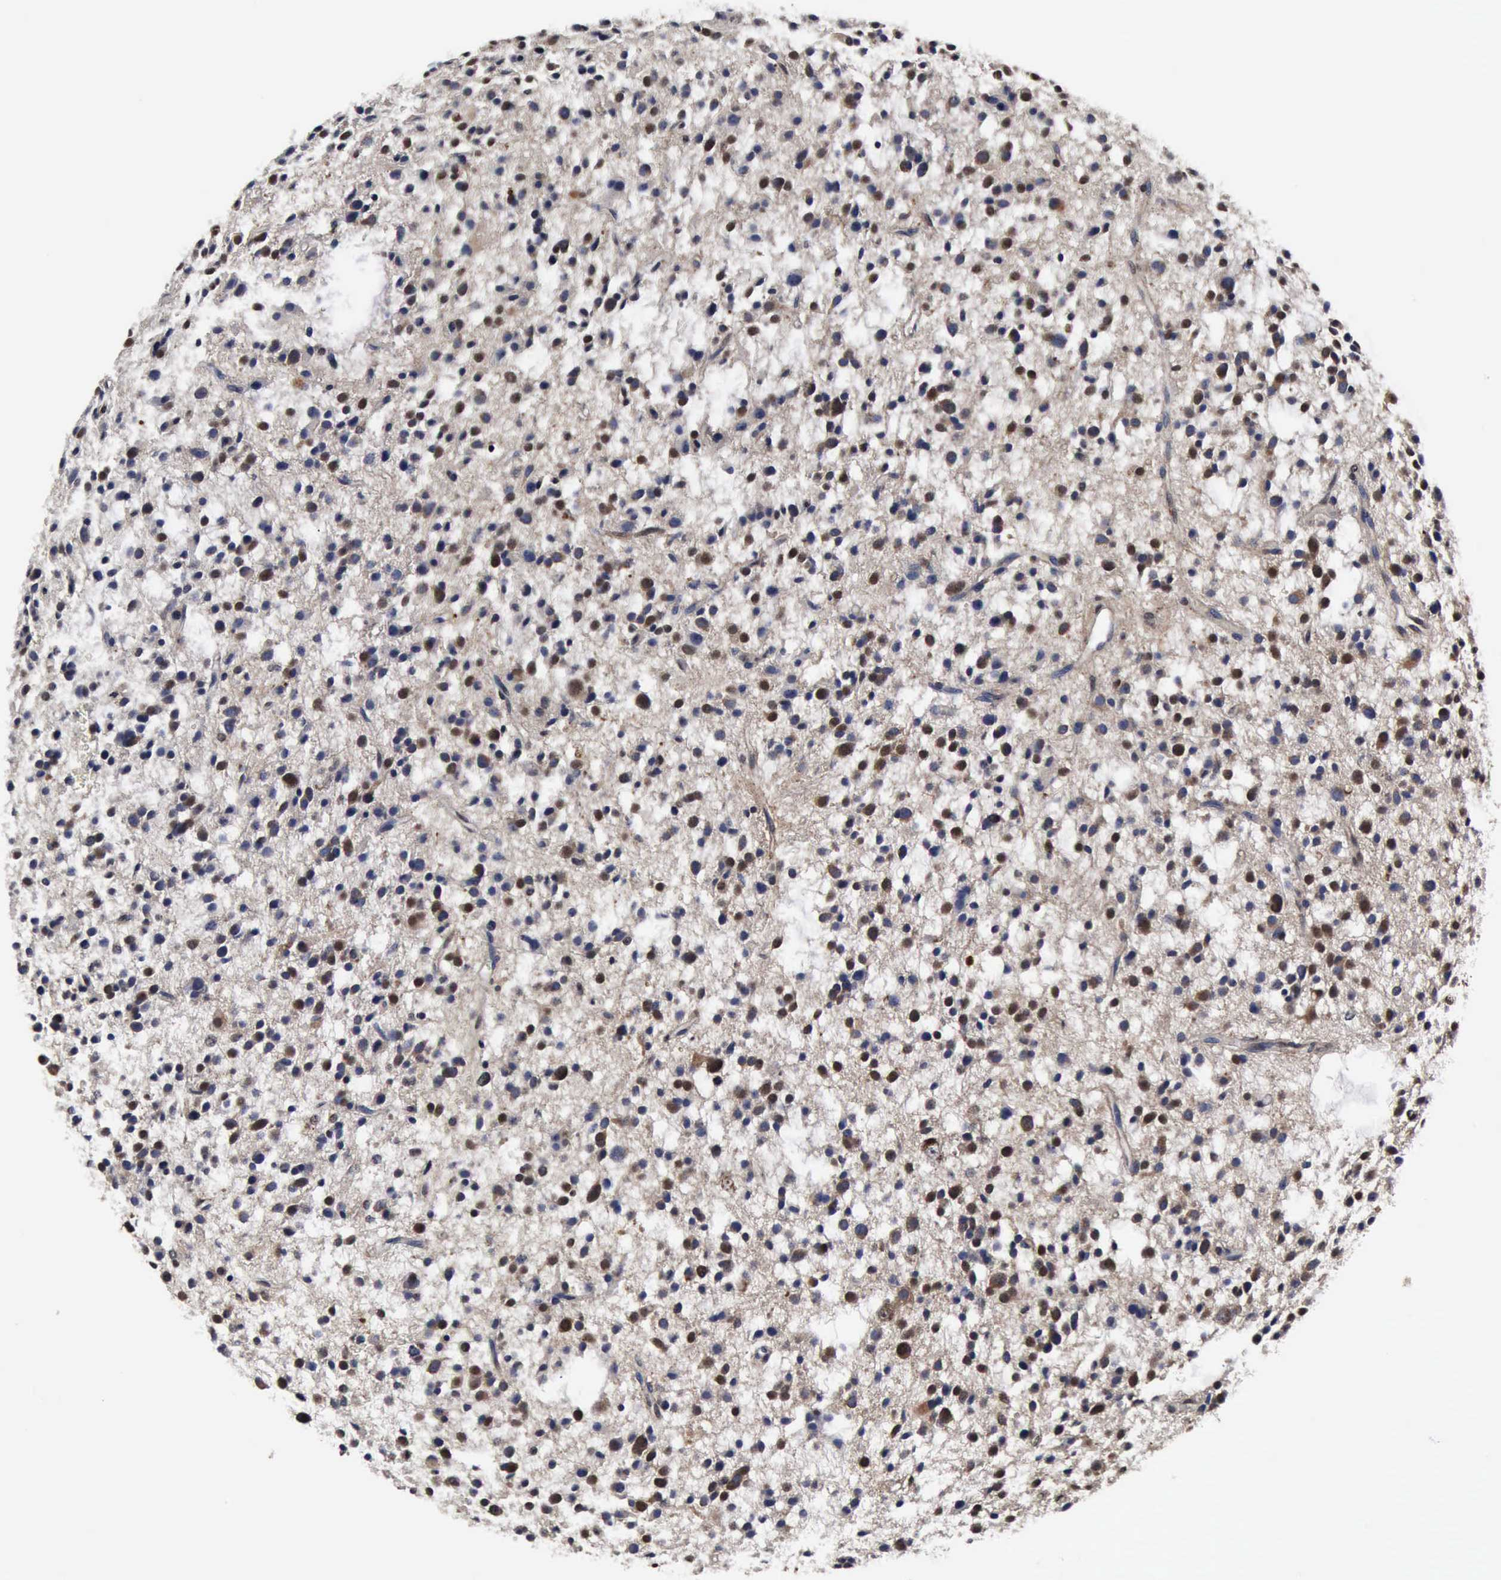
{"staining": {"intensity": "weak", "quantity": "25%-75%", "location": "cytoplasmic/membranous,nuclear"}, "tissue": "glioma", "cell_type": "Tumor cells", "image_type": "cancer", "snomed": [{"axis": "morphology", "description": "Glioma, malignant, Low grade"}, {"axis": "topography", "description": "Brain"}], "caption": "Low-grade glioma (malignant) stained with a brown dye displays weak cytoplasmic/membranous and nuclear positive positivity in about 25%-75% of tumor cells.", "gene": "UBC", "patient": {"sex": "female", "age": 36}}